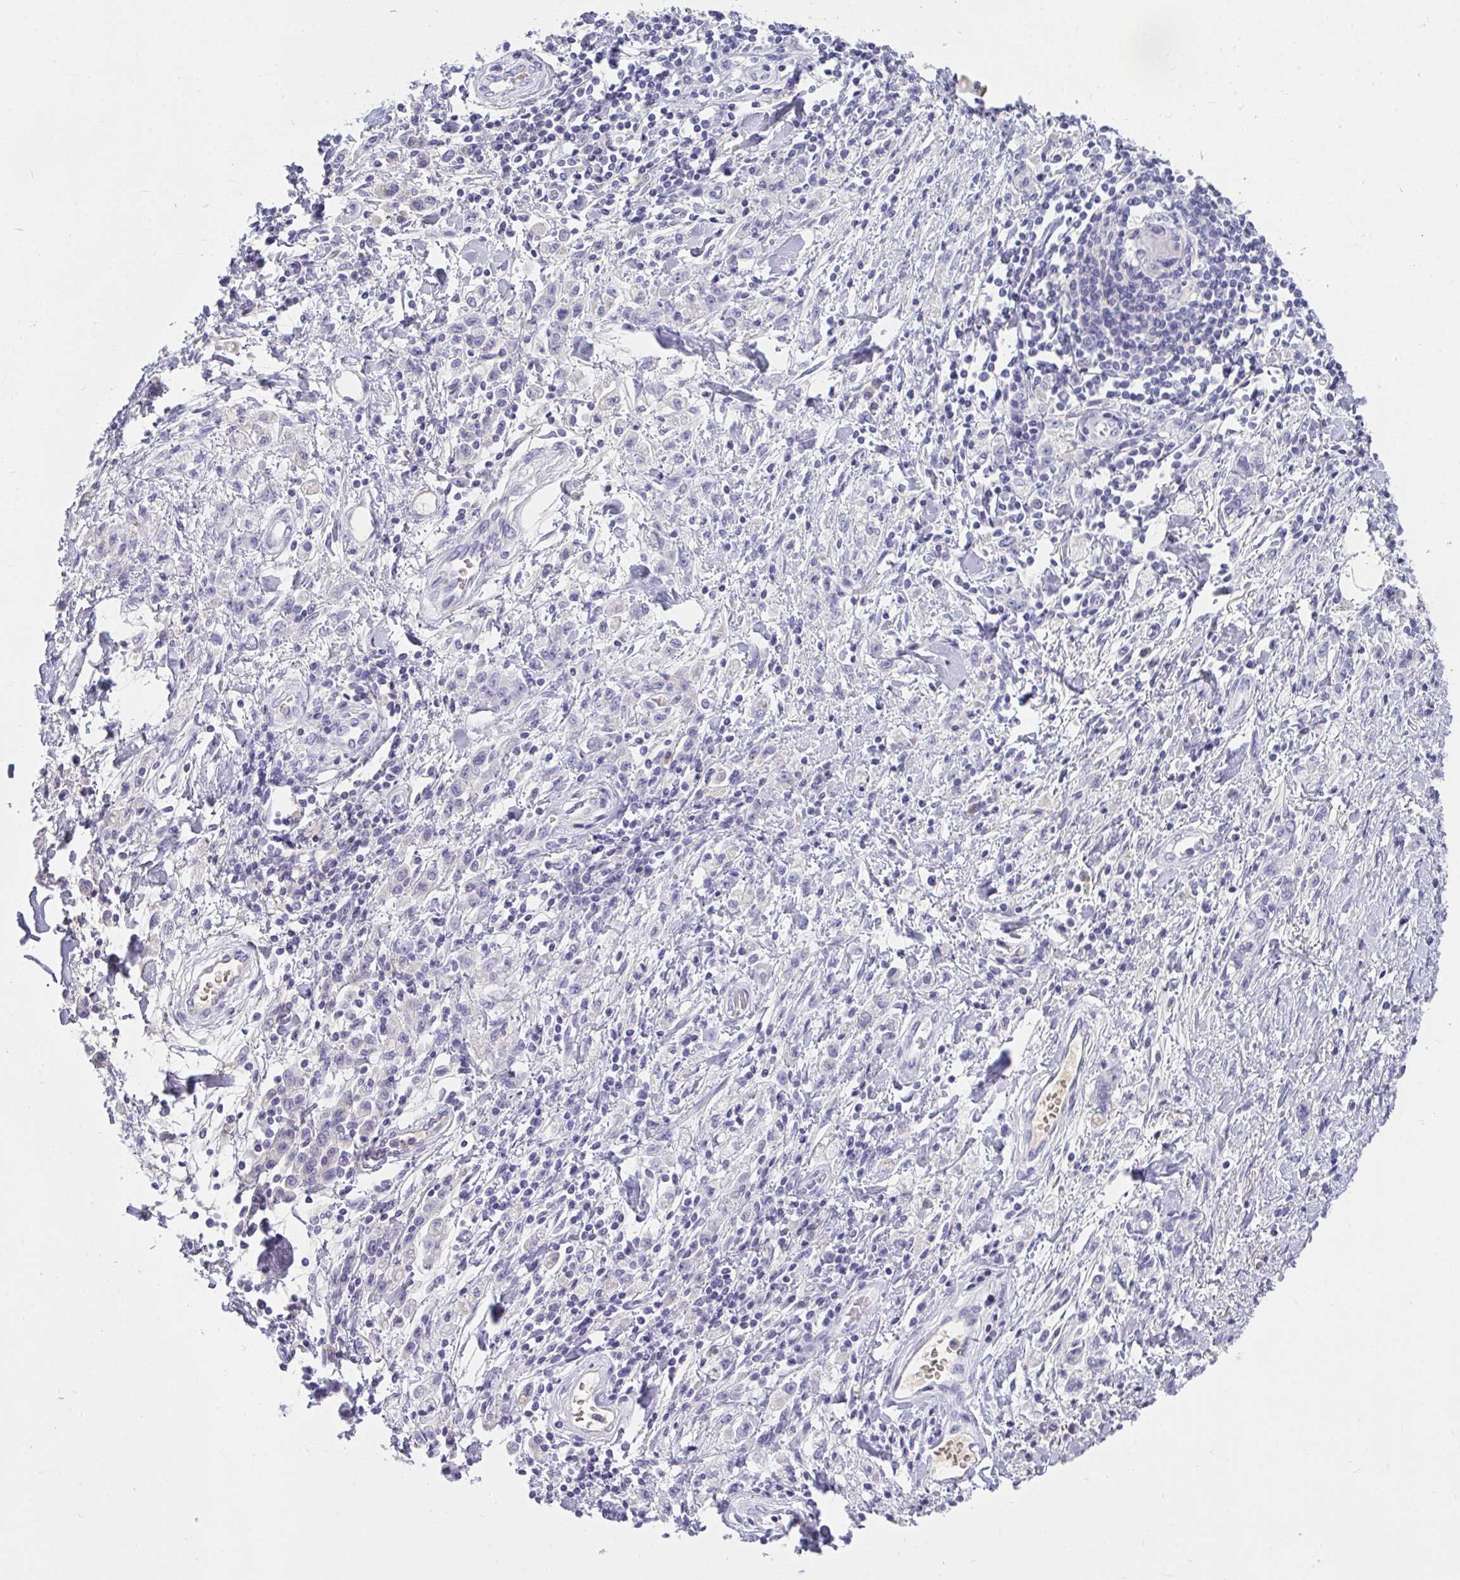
{"staining": {"intensity": "negative", "quantity": "none", "location": "none"}, "tissue": "stomach cancer", "cell_type": "Tumor cells", "image_type": "cancer", "snomed": [{"axis": "morphology", "description": "Adenocarcinoma, NOS"}, {"axis": "topography", "description": "Stomach"}], "caption": "Tumor cells are negative for brown protein staining in stomach cancer.", "gene": "ZSWIM3", "patient": {"sex": "male", "age": 77}}